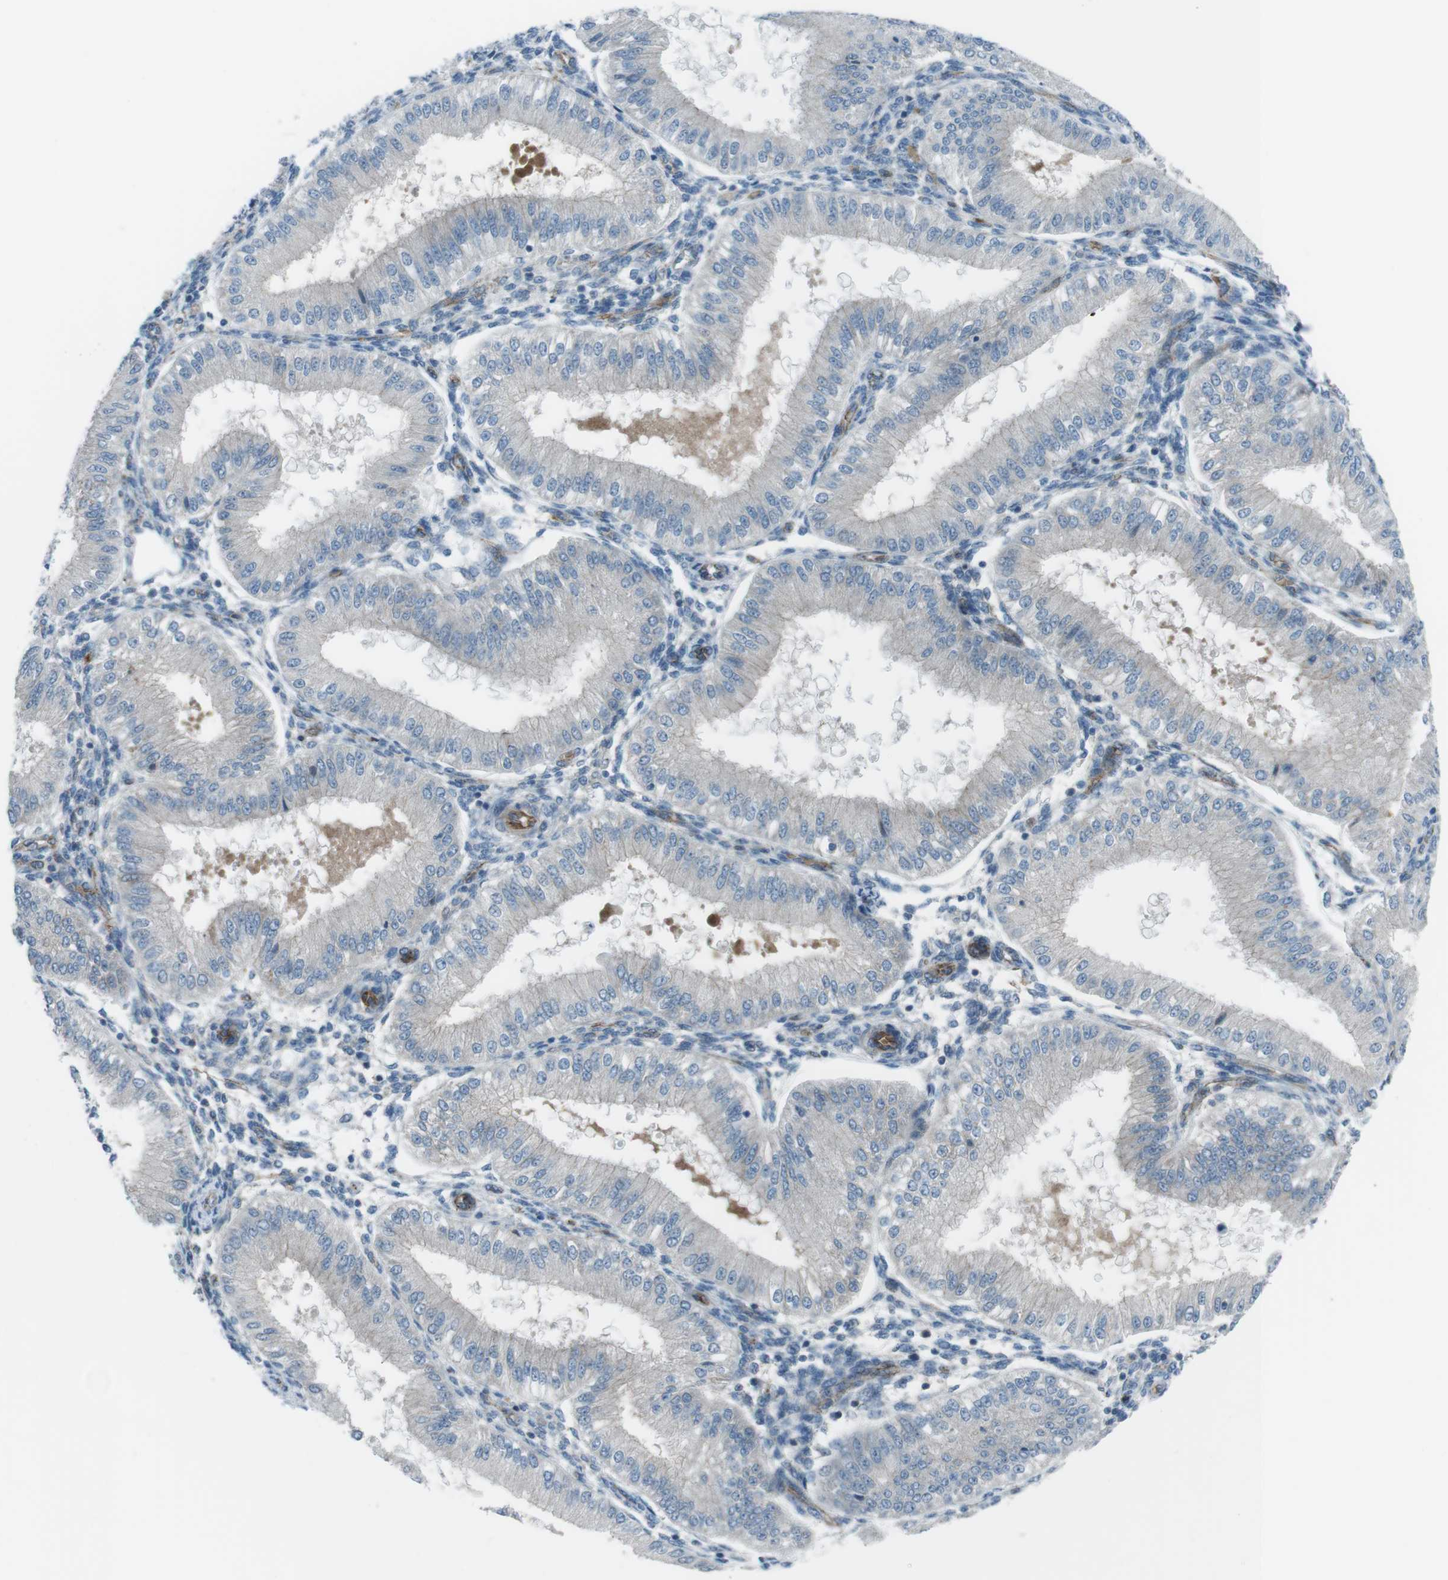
{"staining": {"intensity": "moderate", "quantity": "<25%", "location": "cytoplasmic/membranous"}, "tissue": "endometrium", "cell_type": "Cells in endometrial stroma", "image_type": "normal", "snomed": [{"axis": "morphology", "description": "Normal tissue, NOS"}, {"axis": "topography", "description": "Endometrium"}], "caption": "Normal endometrium was stained to show a protein in brown. There is low levels of moderate cytoplasmic/membranous positivity in approximately <25% of cells in endometrial stroma. (brown staining indicates protein expression, while blue staining denotes nuclei).", "gene": "SPTA1", "patient": {"sex": "female", "age": 39}}